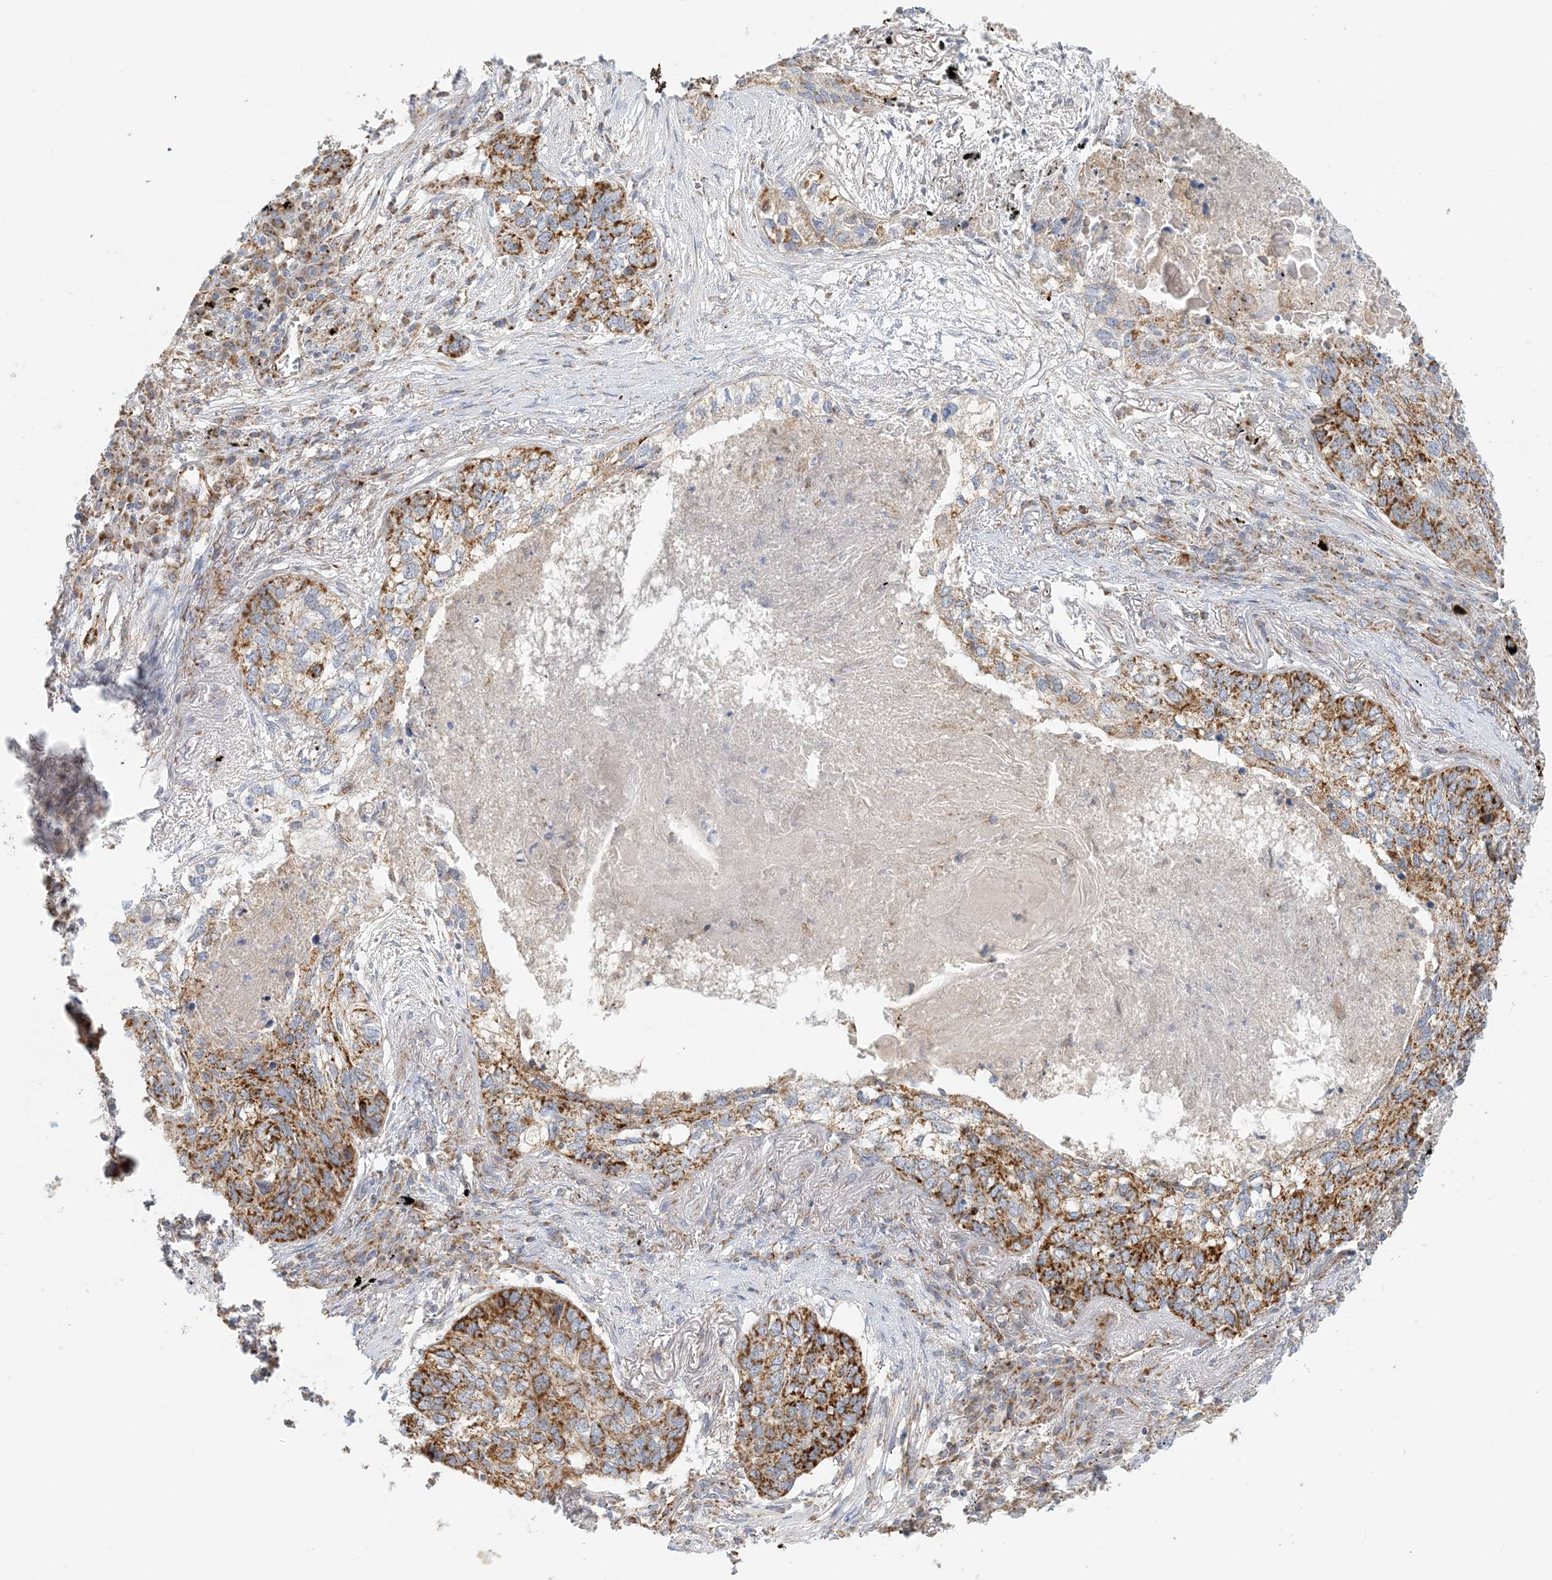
{"staining": {"intensity": "strong", "quantity": ">75%", "location": "cytoplasmic/membranous"}, "tissue": "lung cancer", "cell_type": "Tumor cells", "image_type": "cancer", "snomed": [{"axis": "morphology", "description": "Squamous cell carcinoma, NOS"}, {"axis": "topography", "description": "Lung"}], "caption": "An immunohistochemistry (IHC) histopathology image of neoplastic tissue is shown. Protein staining in brown shows strong cytoplasmic/membranous positivity in lung squamous cell carcinoma within tumor cells.", "gene": "COA3", "patient": {"sex": "female", "age": 63}}